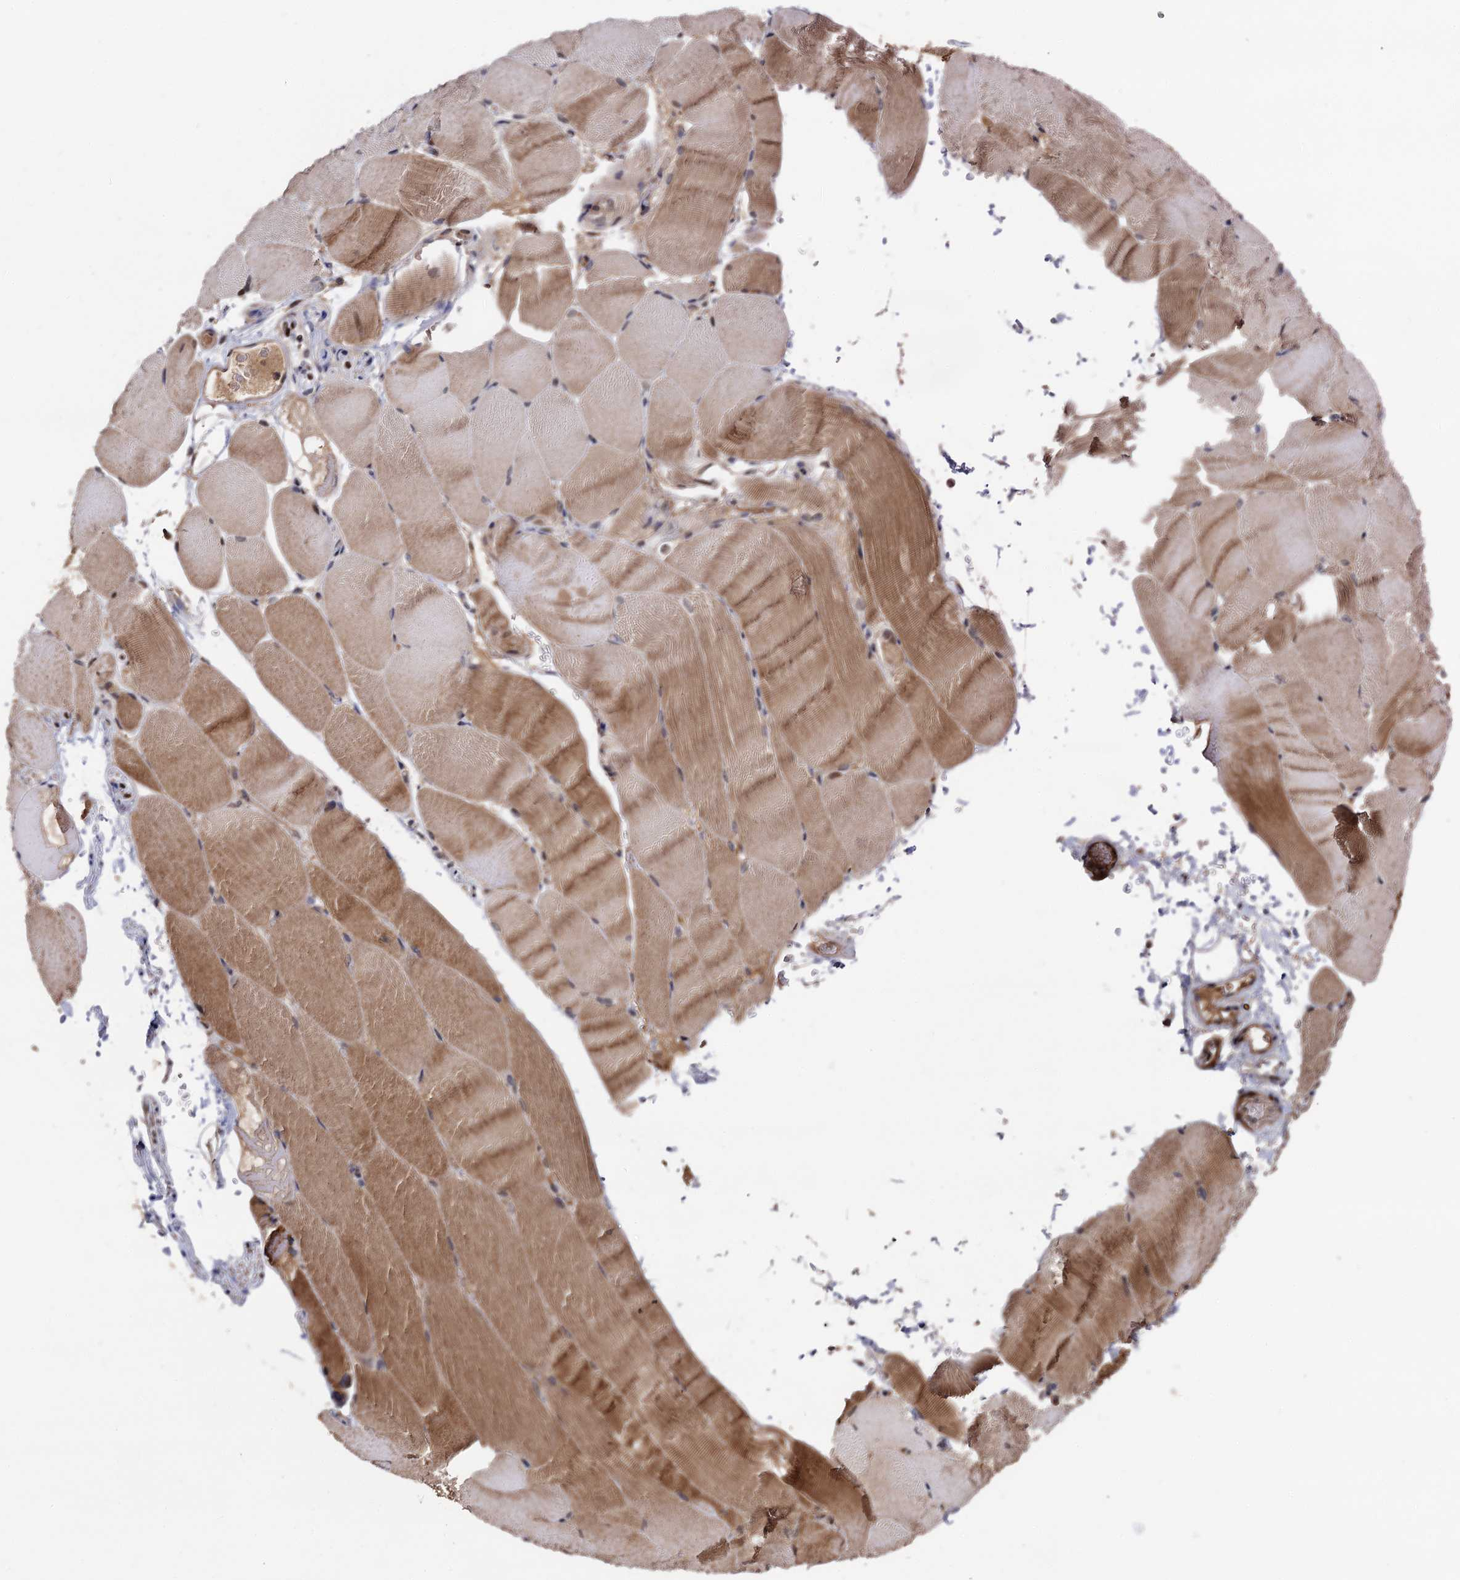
{"staining": {"intensity": "moderate", "quantity": "25%-75%", "location": "cytoplasmic/membranous"}, "tissue": "skeletal muscle", "cell_type": "Myocytes", "image_type": "normal", "snomed": [{"axis": "morphology", "description": "Normal tissue, NOS"}, {"axis": "topography", "description": "Skeletal muscle"}, {"axis": "topography", "description": "Parathyroid gland"}], "caption": "The histopathology image exhibits staining of normal skeletal muscle, revealing moderate cytoplasmic/membranous protein positivity (brown color) within myocytes.", "gene": "SELENOP", "patient": {"sex": "female", "age": 37}}